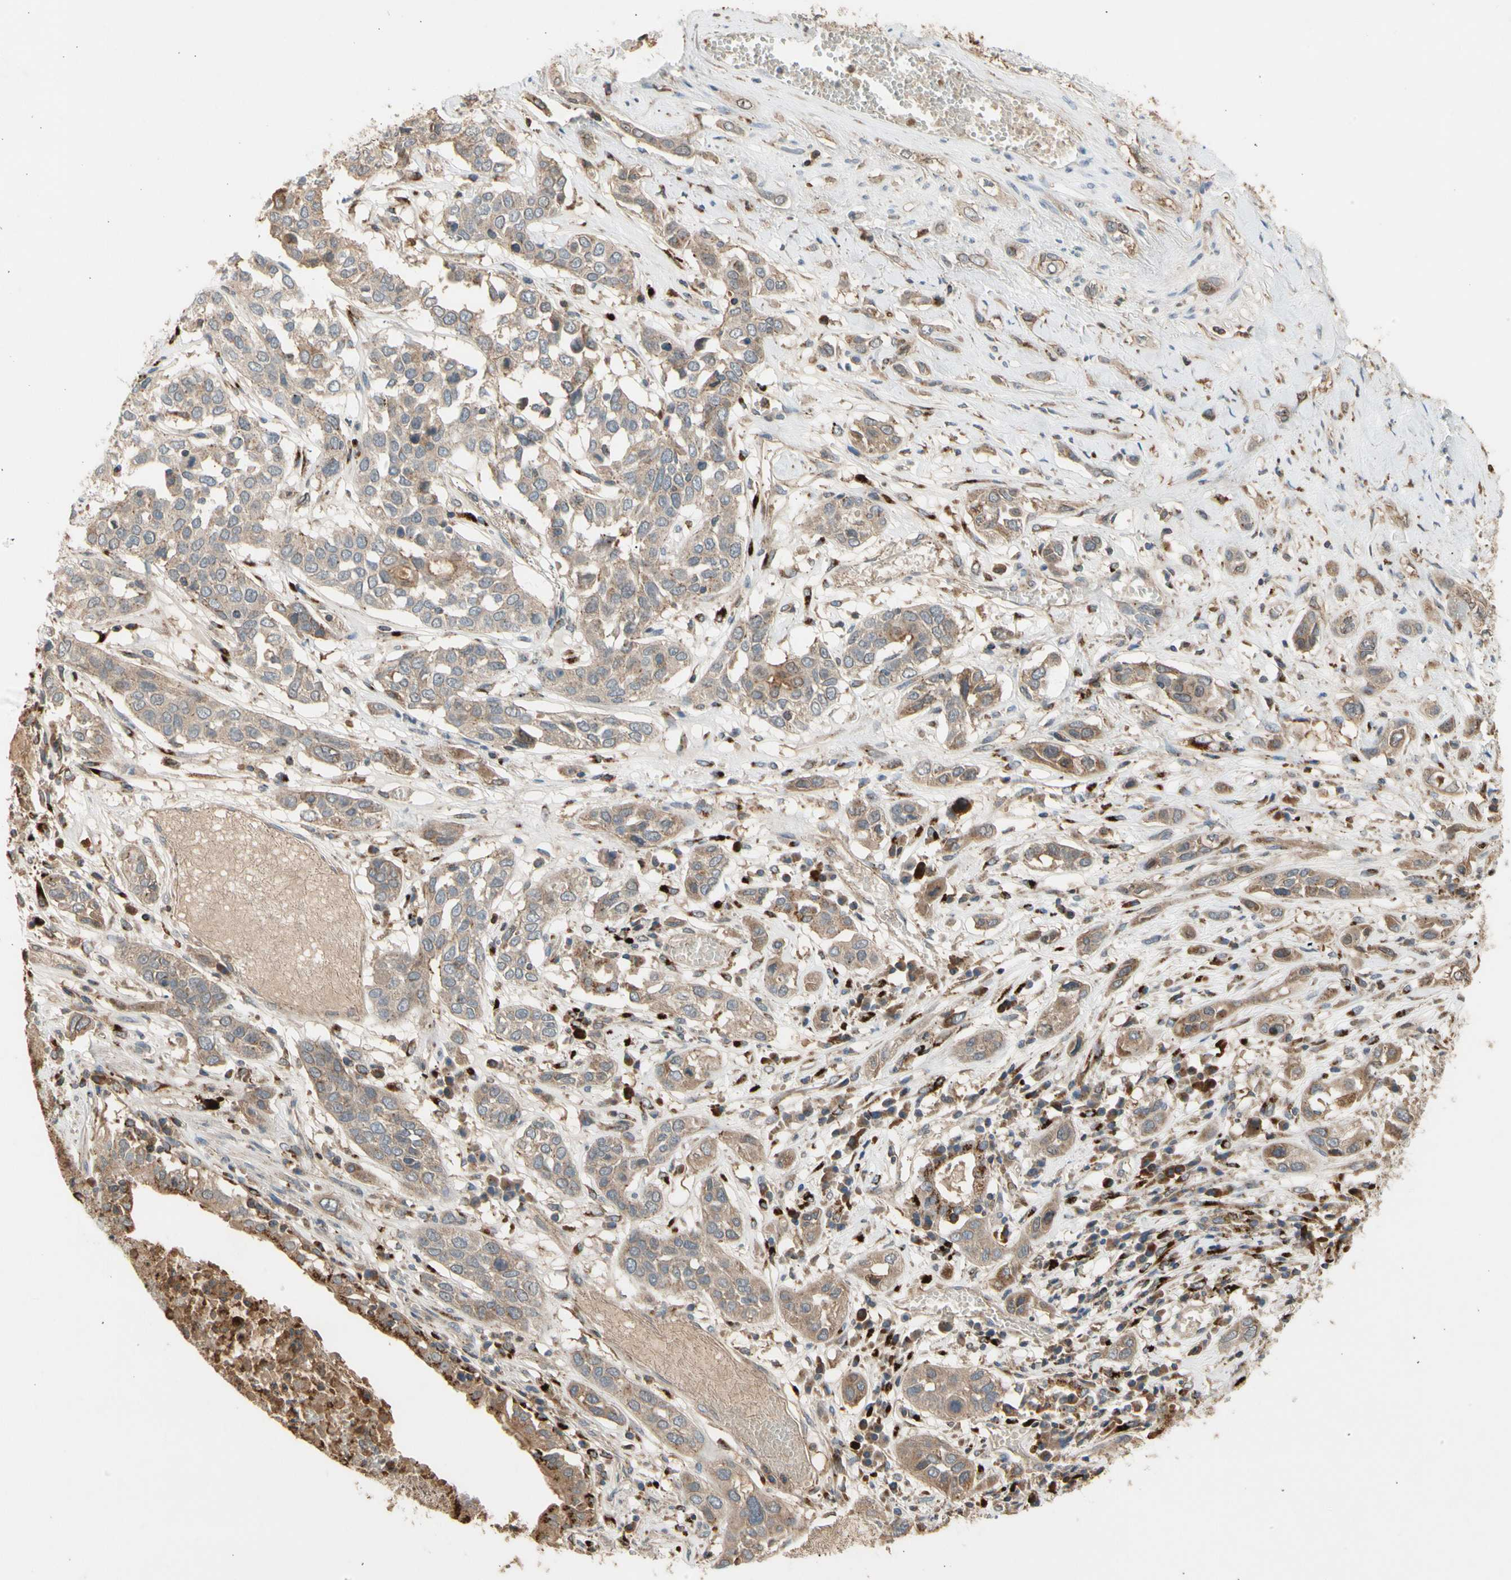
{"staining": {"intensity": "weak", "quantity": ">75%", "location": "cytoplasmic/membranous"}, "tissue": "lung cancer", "cell_type": "Tumor cells", "image_type": "cancer", "snomed": [{"axis": "morphology", "description": "Squamous cell carcinoma, NOS"}, {"axis": "topography", "description": "Lung"}], "caption": "Immunohistochemistry (IHC) (DAB (3,3'-diaminobenzidine)) staining of lung cancer (squamous cell carcinoma) demonstrates weak cytoplasmic/membranous protein staining in approximately >75% of tumor cells. Immunohistochemistry stains the protein in brown and the nuclei are stained blue.", "gene": "GALNT5", "patient": {"sex": "male", "age": 71}}